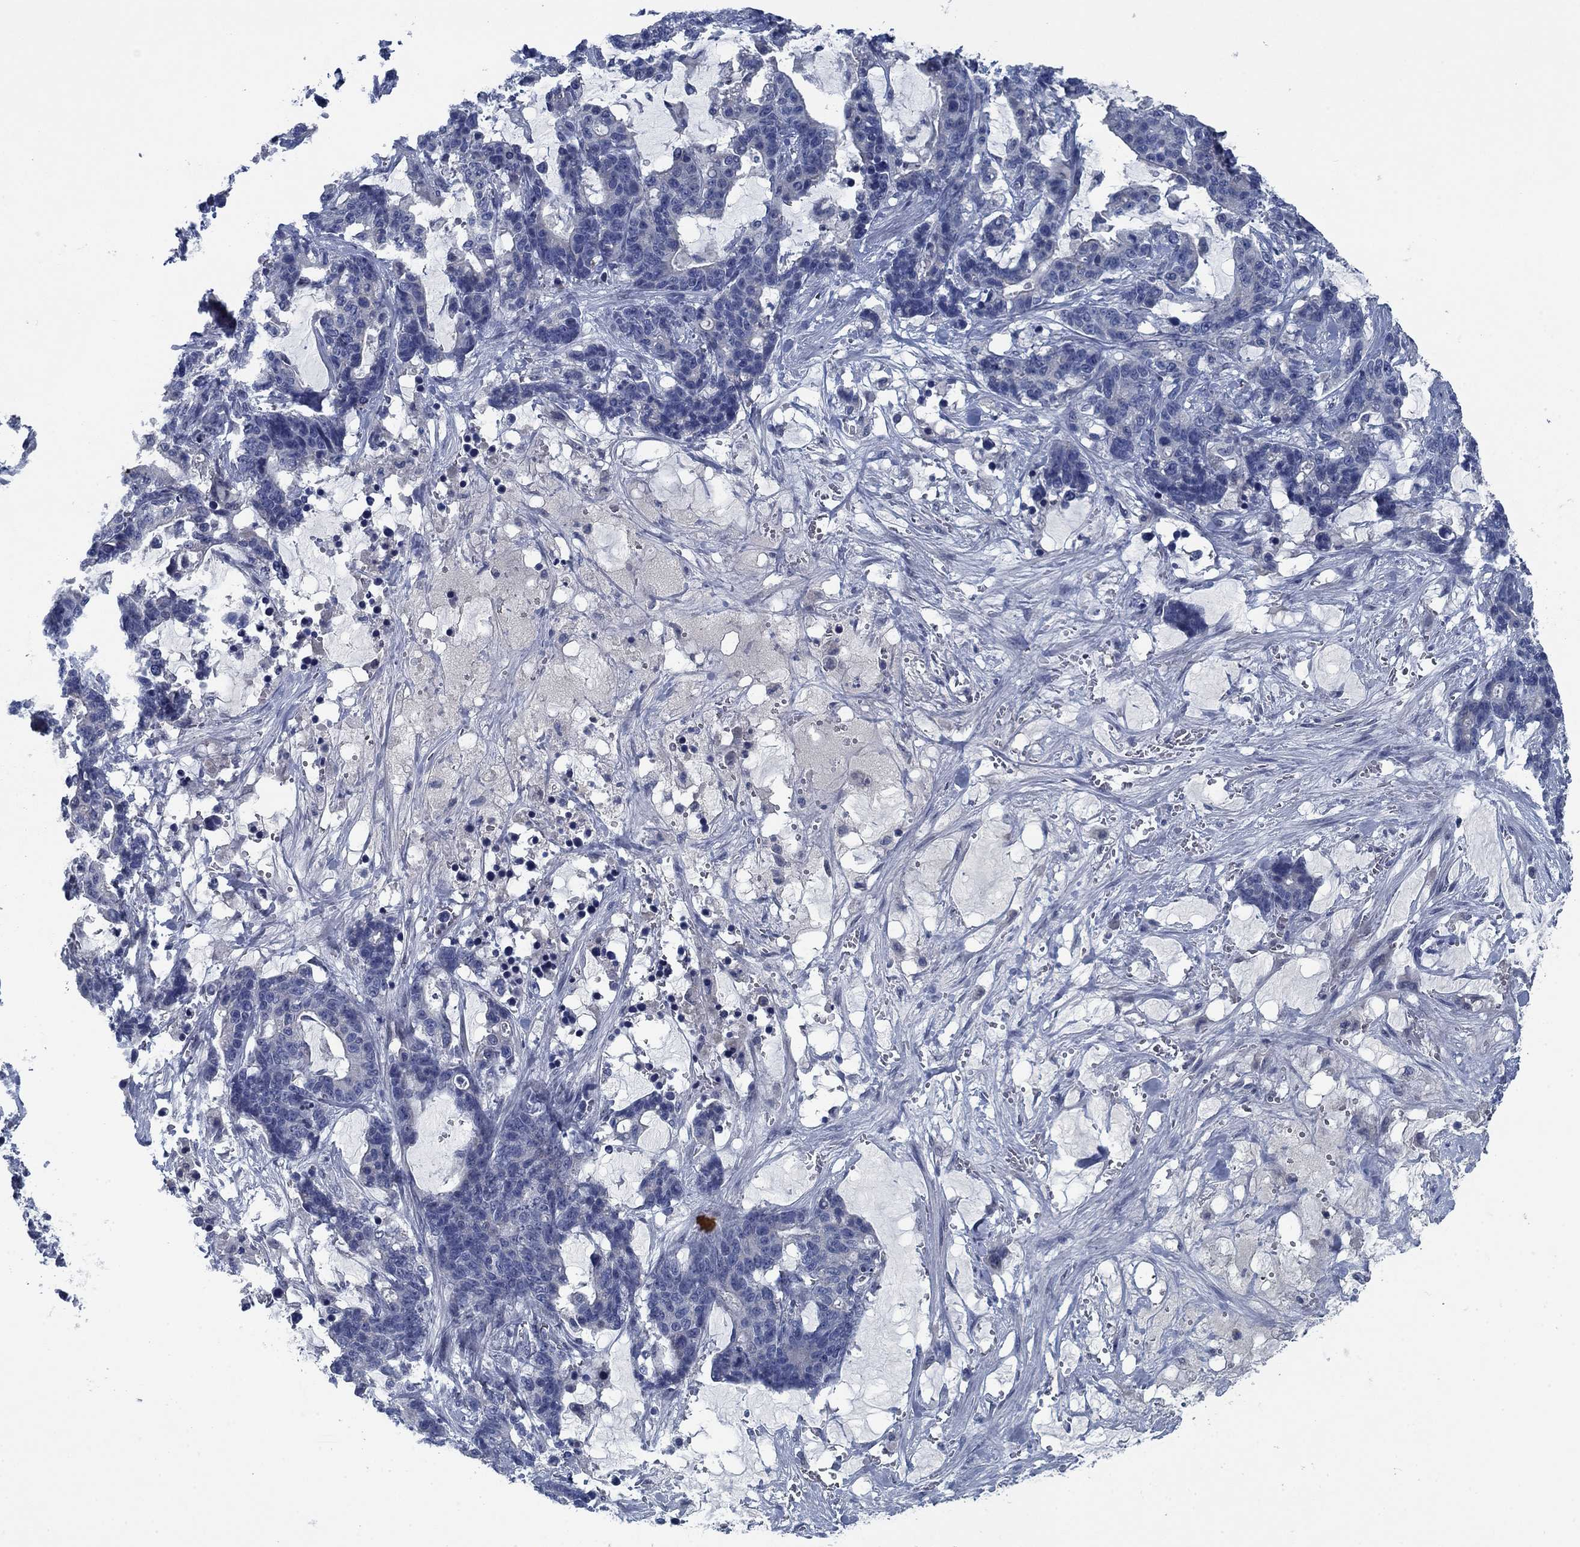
{"staining": {"intensity": "negative", "quantity": "none", "location": "none"}, "tissue": "stomach cancer", "cell_type": "Tumor cells", "image_type": "cancer", "snomed": [{"axis": "morphology", "description": "Normal tissue, NOS"}, {"axis": "morphology", "description": "Adenocarcinoma, NOS"}, {"axis": "topography", "description": "Stomach"}], "caption": "DAB (3,3'-diaminobenzidine) immunohistochemical staining of stomach cancer reveals no significant staining in tumor cells. (DAB (3,3'-diaminobenzidine) immunohistochemistry with hematoxylin counter stain).", "gene": "PNMA8A", "patient": {"sex": "female", "age": 64}}